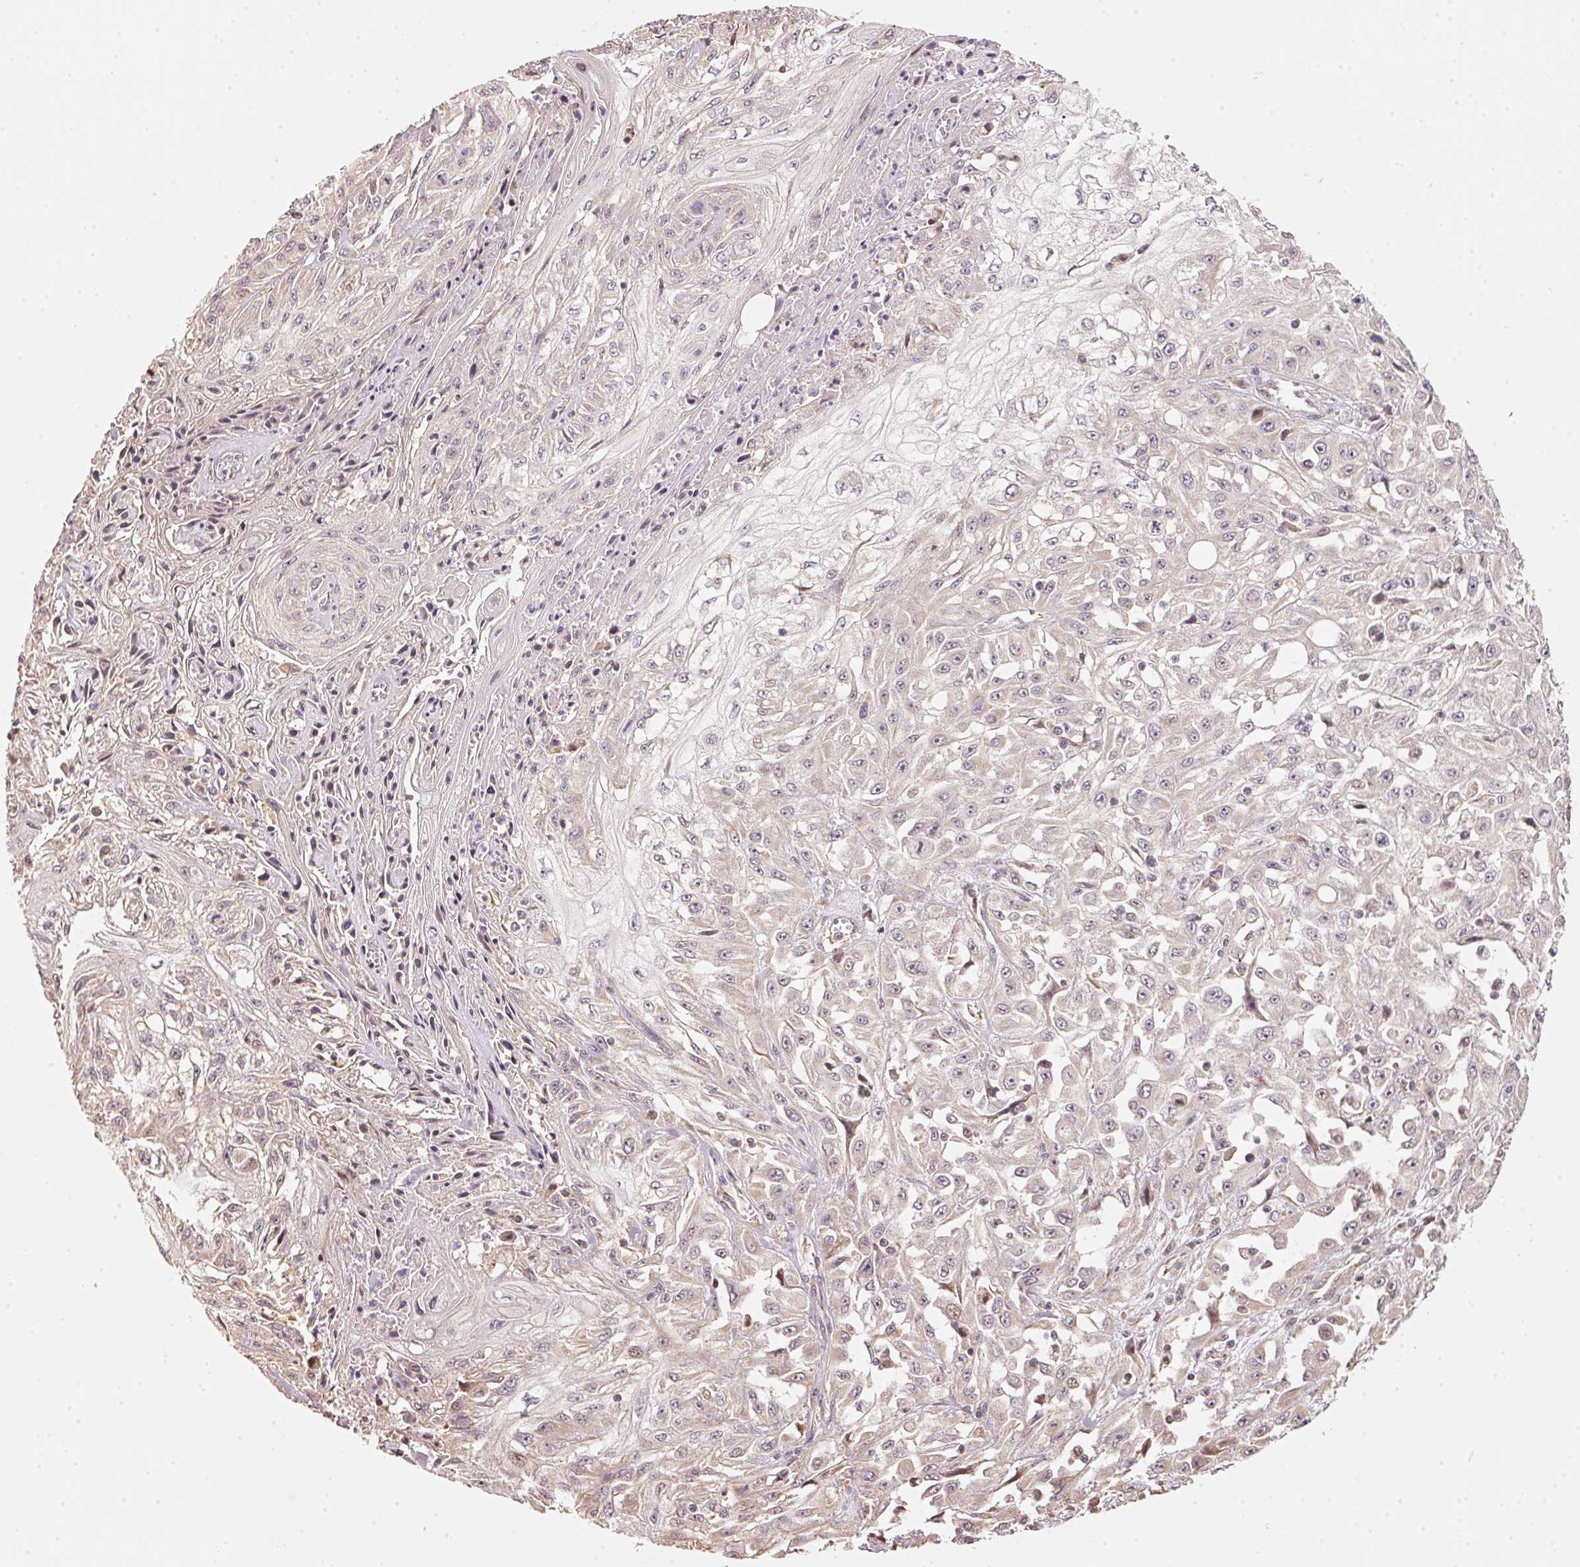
{"staining": {"intensity": "weak", "quantity": "<25%", "location": "cytoplasmic/membranous"}, "tissue": "skin cancer", "cell_type": "Tumor cells", "image_type": "cancer", "snomed": [{"axis": "morphology", "description": "Squamous cell carcinoma, NOS"}, {"axis": "morphology", "description": "Squamous cell carcinoma, metastatic, NOS"}, {"axis": "topography", "description": "Skin"}, {"axis": "topography", "description": "Lymph node"}], "caption": "Tumor cells are negative for brown protein staining in skin cancer (squamous cell carcinoma).", "gene": "RAB35", "patient": {"sex": "male", "age": 75}}